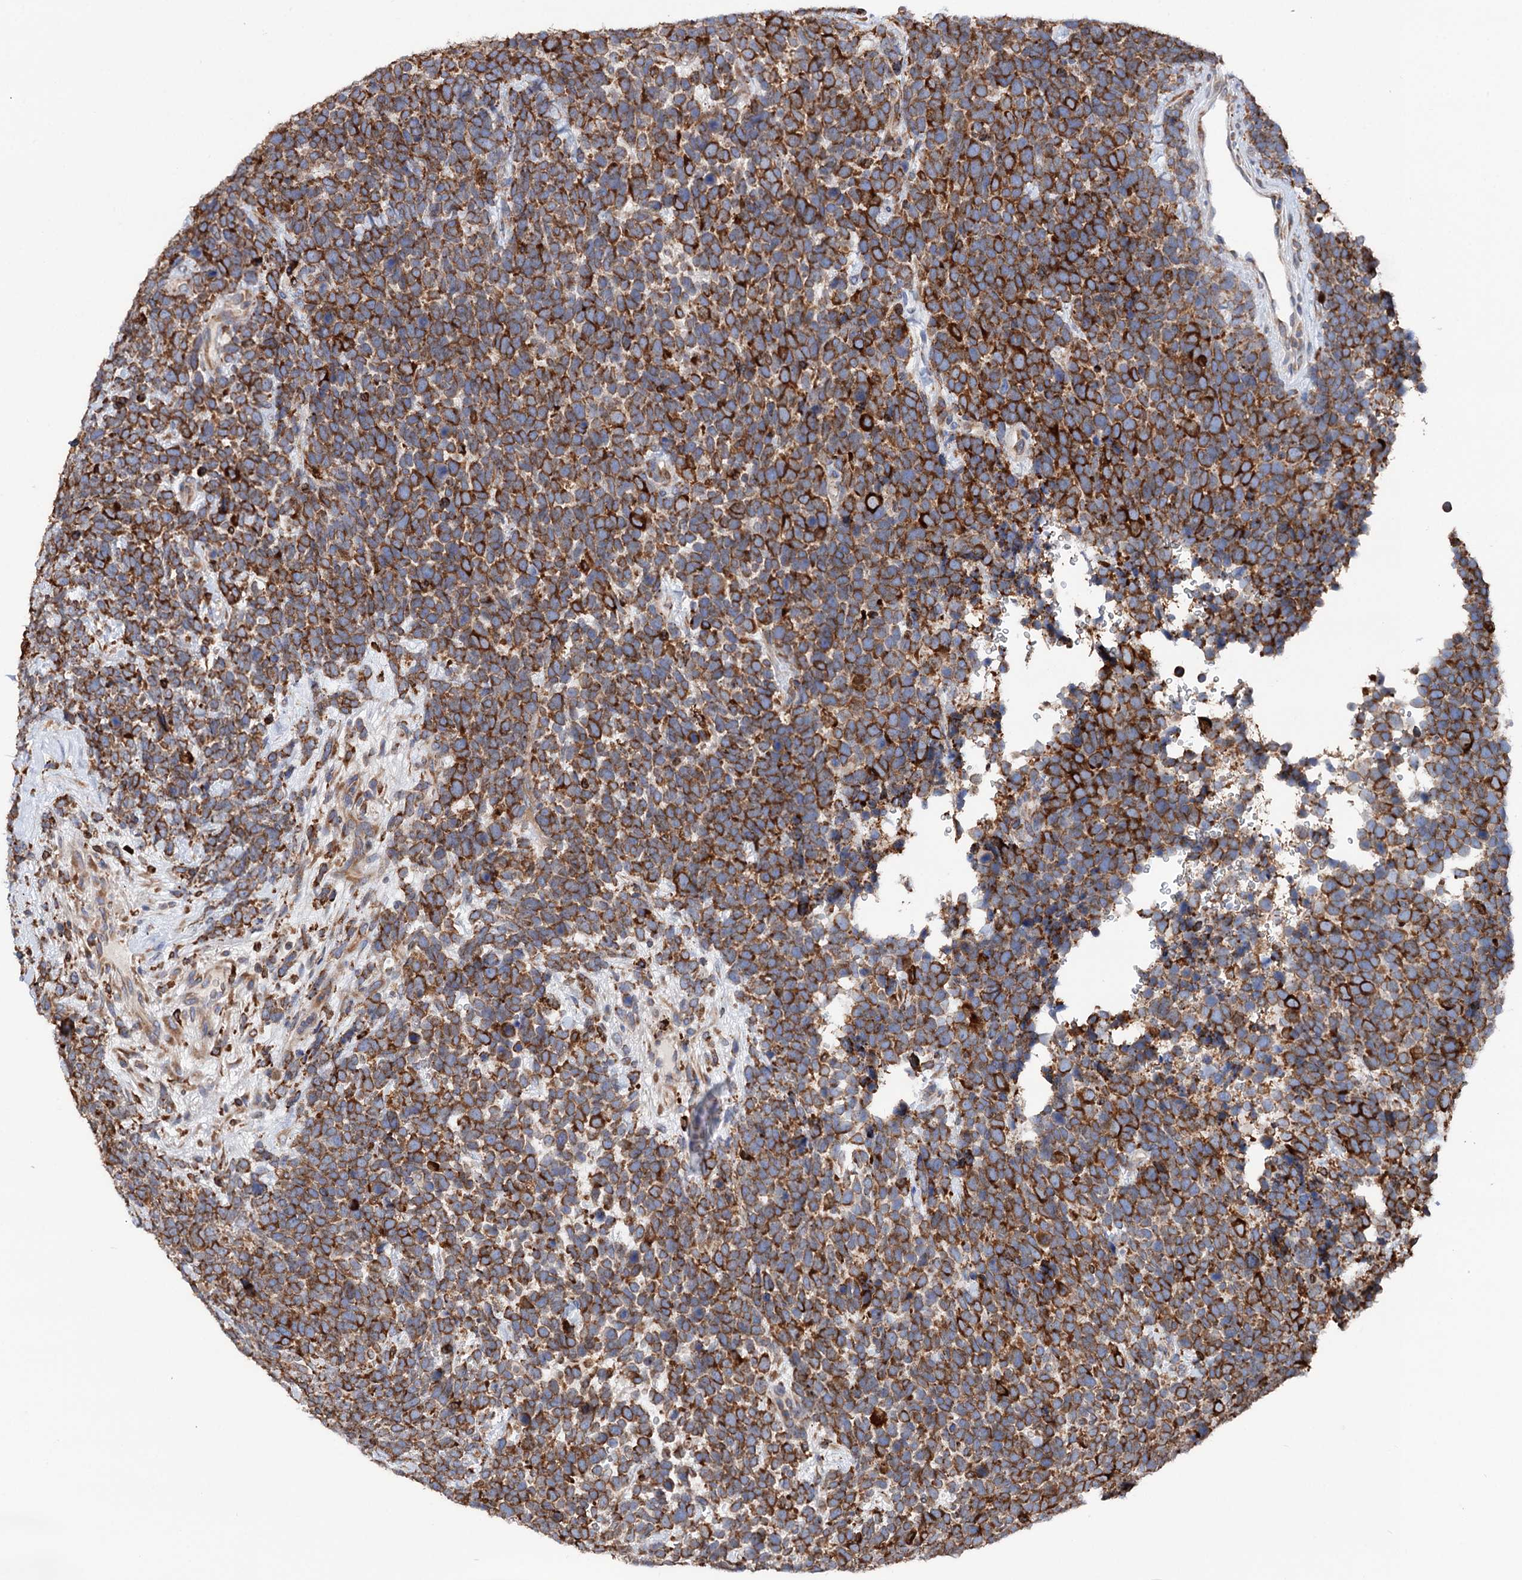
{"staining": {"intensity": "strong", "quantity": ">75%", "location": "cytoplasmic/membranous"}, "tissue": "urothelial cancer", "cell_type": "Tumor cells", "image_type": "cancer", "snomed": [{"axis": "morphology", "description": "Urothelial carcinoma, High grade"}, {"axis": "topography", "description": "Urinary bladder"}], "caption": "Human urothelial cancer stained with a protein marker demonstrates strong staining in tumor cells.", "gene": "ERP29", "patient": {"sex": "female", "age": 82}}